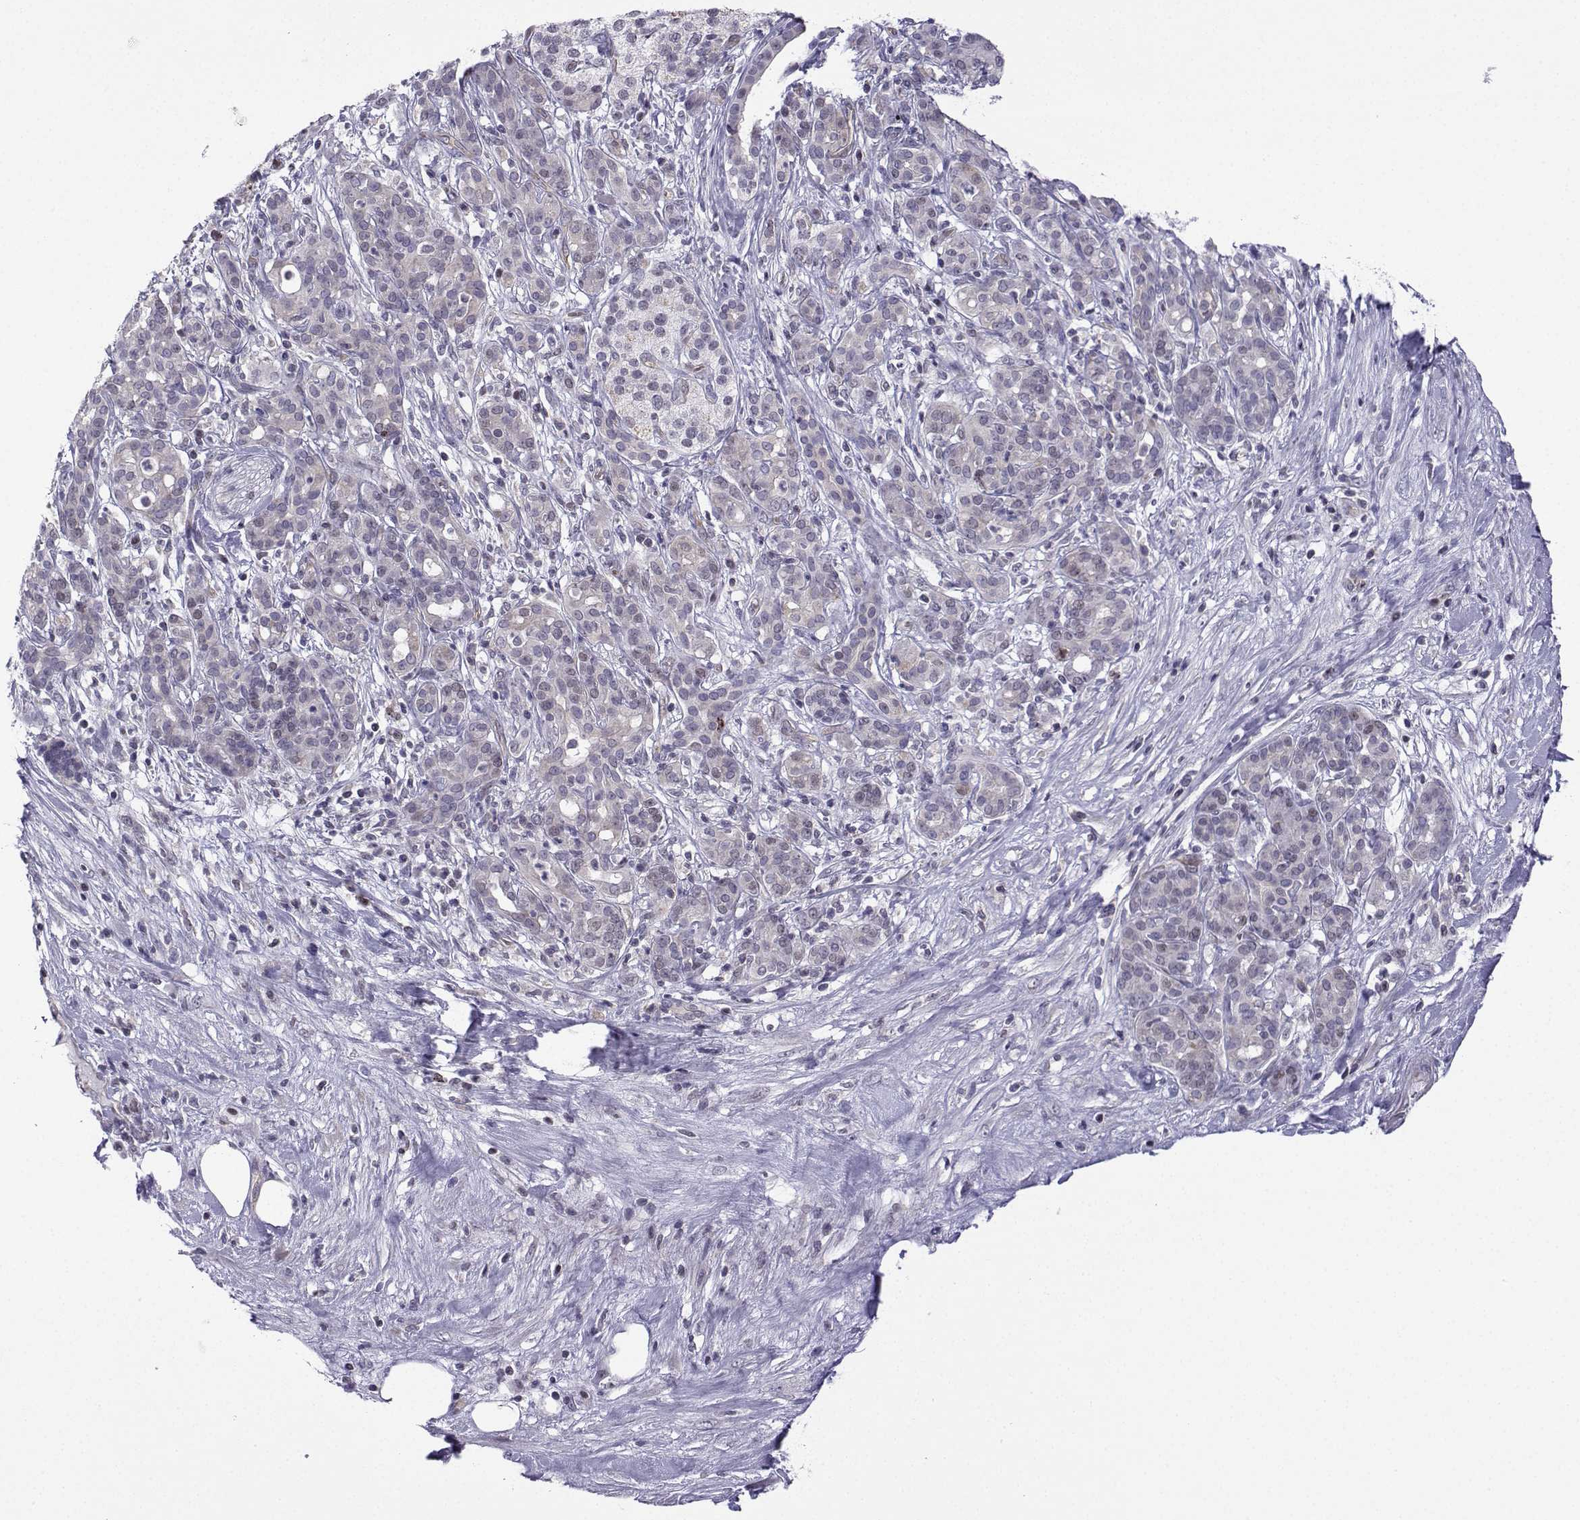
{"staining": {"intensity": "negative", "quantity": "none", "location": "none"}, "tissue": "pancreatic cancer", "cell_type": "Tumor cells", "image_type": "cancer", "snomed": [{"axis": "morphology", "description": "Adenocarcinoma, NOS"}, {"axis": "topography", "description": "Pancreas"}], "caption": "DAB immunohistochemical staining of human pancreatic adenocarcinoma displays no significant positivity in tumor cells.", "gene": "INCENP", "patient": {"sex": "male", "age": 44}}